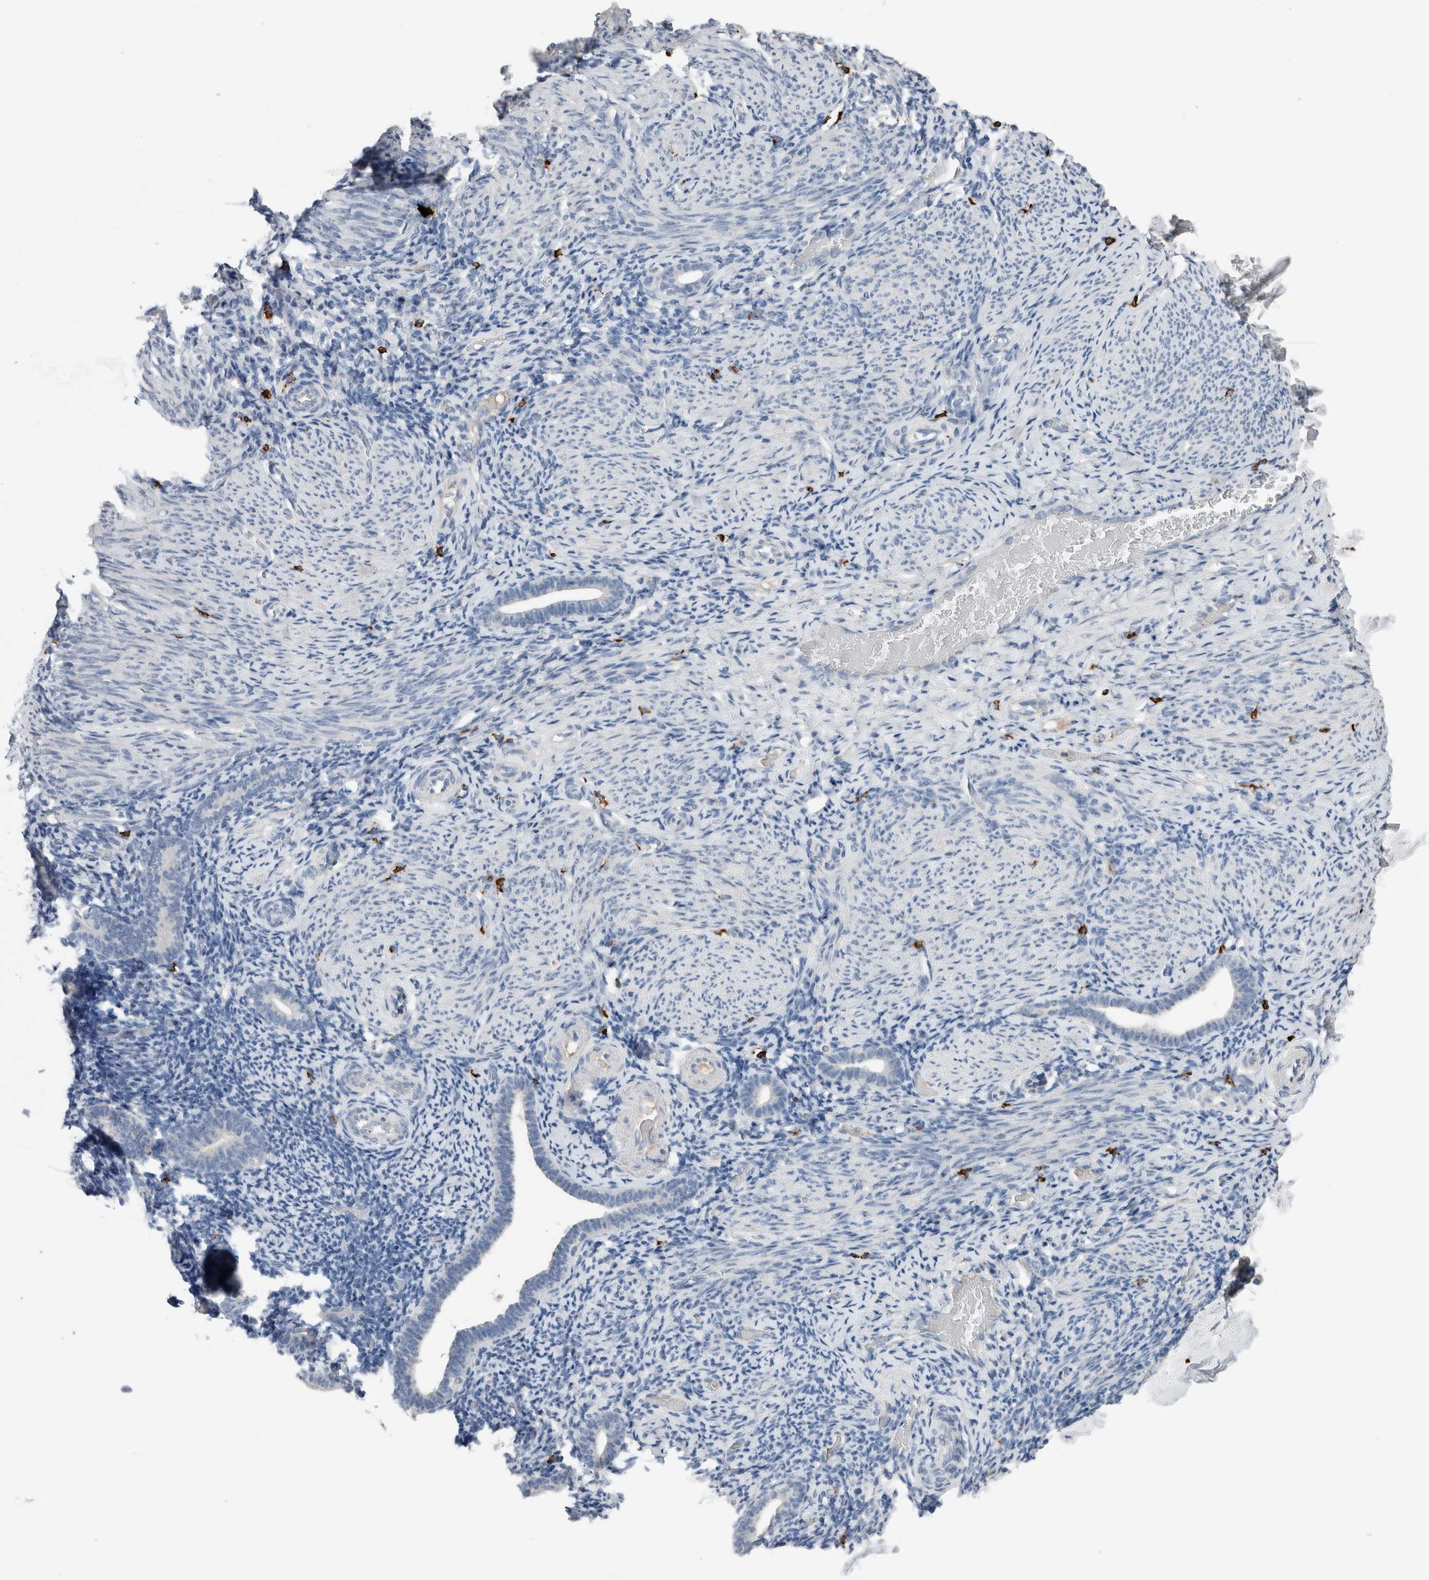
{"staining": {"intensity": "negative", "quantity": "none", "location": "none"}, "tissue": "endometrium", "cell_type": "Cells in endometrial stroma", "image_type": "normal", "snomed": [{"axis": "morphology", "description": "Normal tissue, NOS"}, {"axis": "topography", "description": "Endometrium"}], "caption": "This is an IHC histopathology image of benign human endometrium. There is no staining in cells in endometrial stroma.", "gene": "CRNN", "patient": {"sex": "female", "age": 51}}